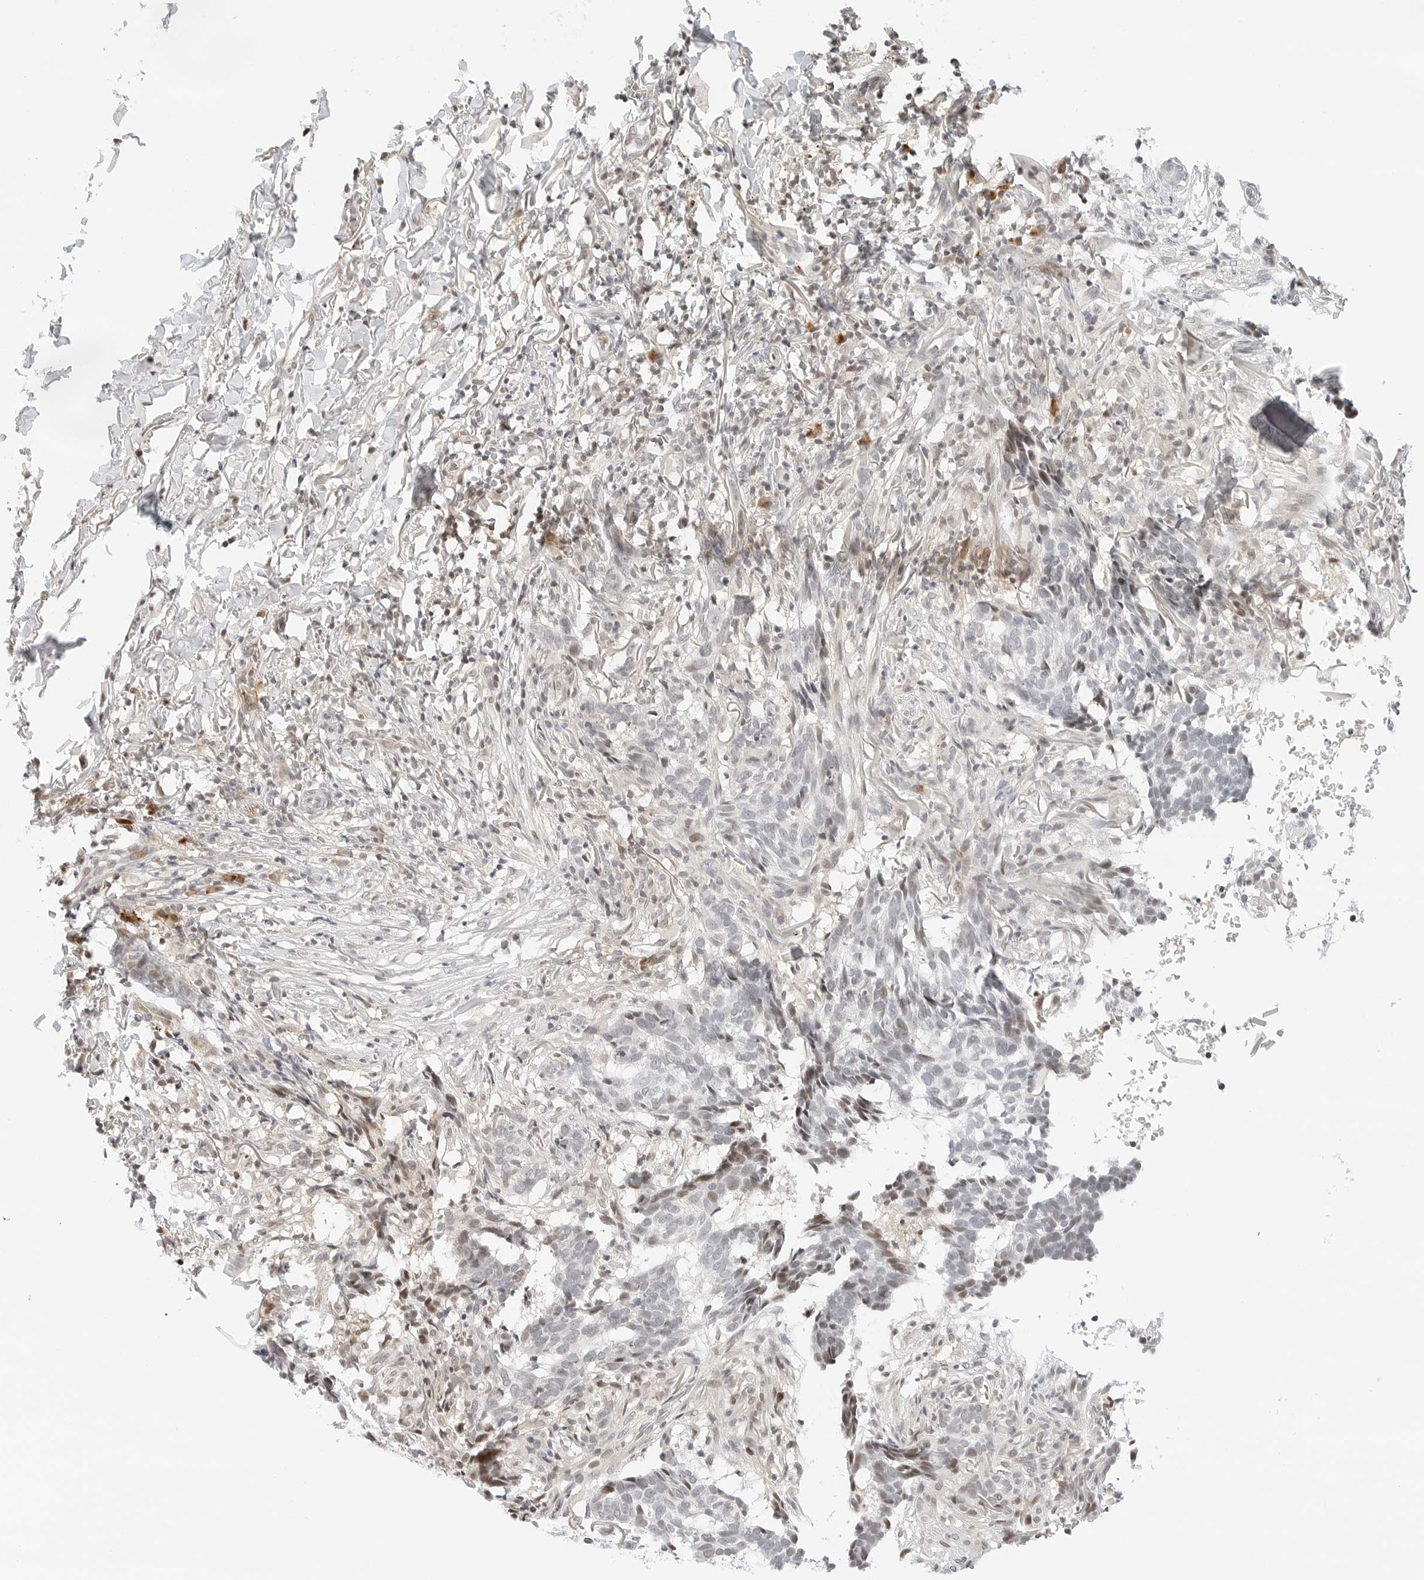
{"staining": {"intensity": "moderate", "quantity": "<25%", "location": "nuclear"}, "tissue": "skin cancer", "cell_type": "Tumor cells", "image_type": "cancer", "snomed": [{"axis": "morphology", "description": "Basal cell carcinoma"}, {"axis": "topography", "description": "Skin"}], "caption": "This micrograph reveals basal cell carcinoma (skin) stained with IHC to label a protein in brown. The nuclear of tumor cells show moderate positivity for the protein. Nuclei are counter-stained blue.", "gene": "PARP10", "patient": {"sex": "male", "age": 85}}